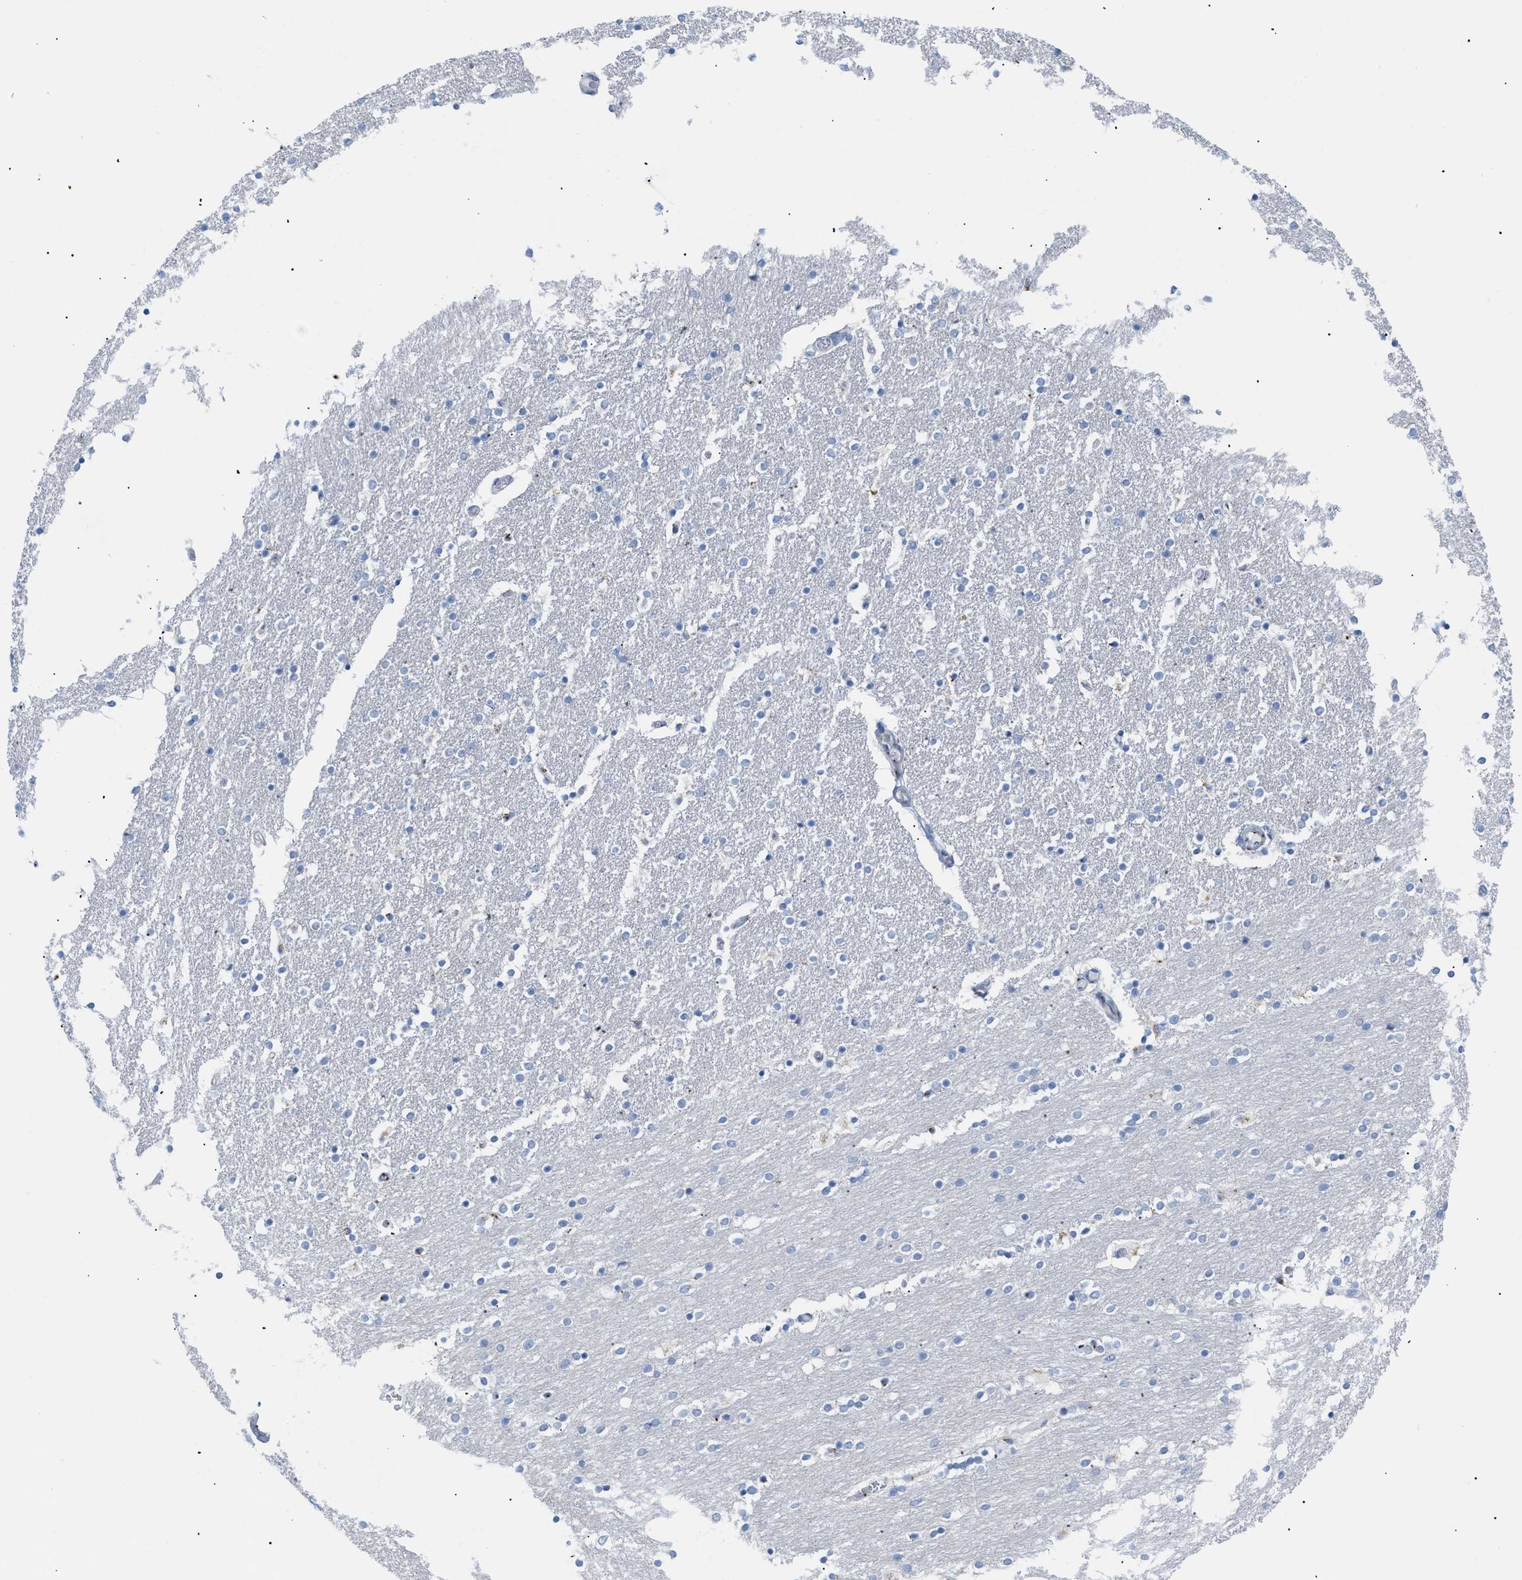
{"staining": {"intensity": "negative", "quantity": "none", "location": "none"}, "tissue": "caudate", "cell_type": "Glial cells", "image_type": "normal", "snomed": [{"axis": "morphology", "description": "Normal tissue, NOS"}, {"axis": "topography", "description": "Lateral ventricle wall"}], "caption": "IHC photomicrograph of benign caudate: human caudate stained with DAB exhibits no significant protein staining in glial cells. Brightfield microscopy of IHC stained with DAB (3,3'-diaminobenzidine) (brown) and hematoxylin (blue), captured at high magnification.", "gene": "TMEM17", "patient": {"sex": "female", "age": 54}}